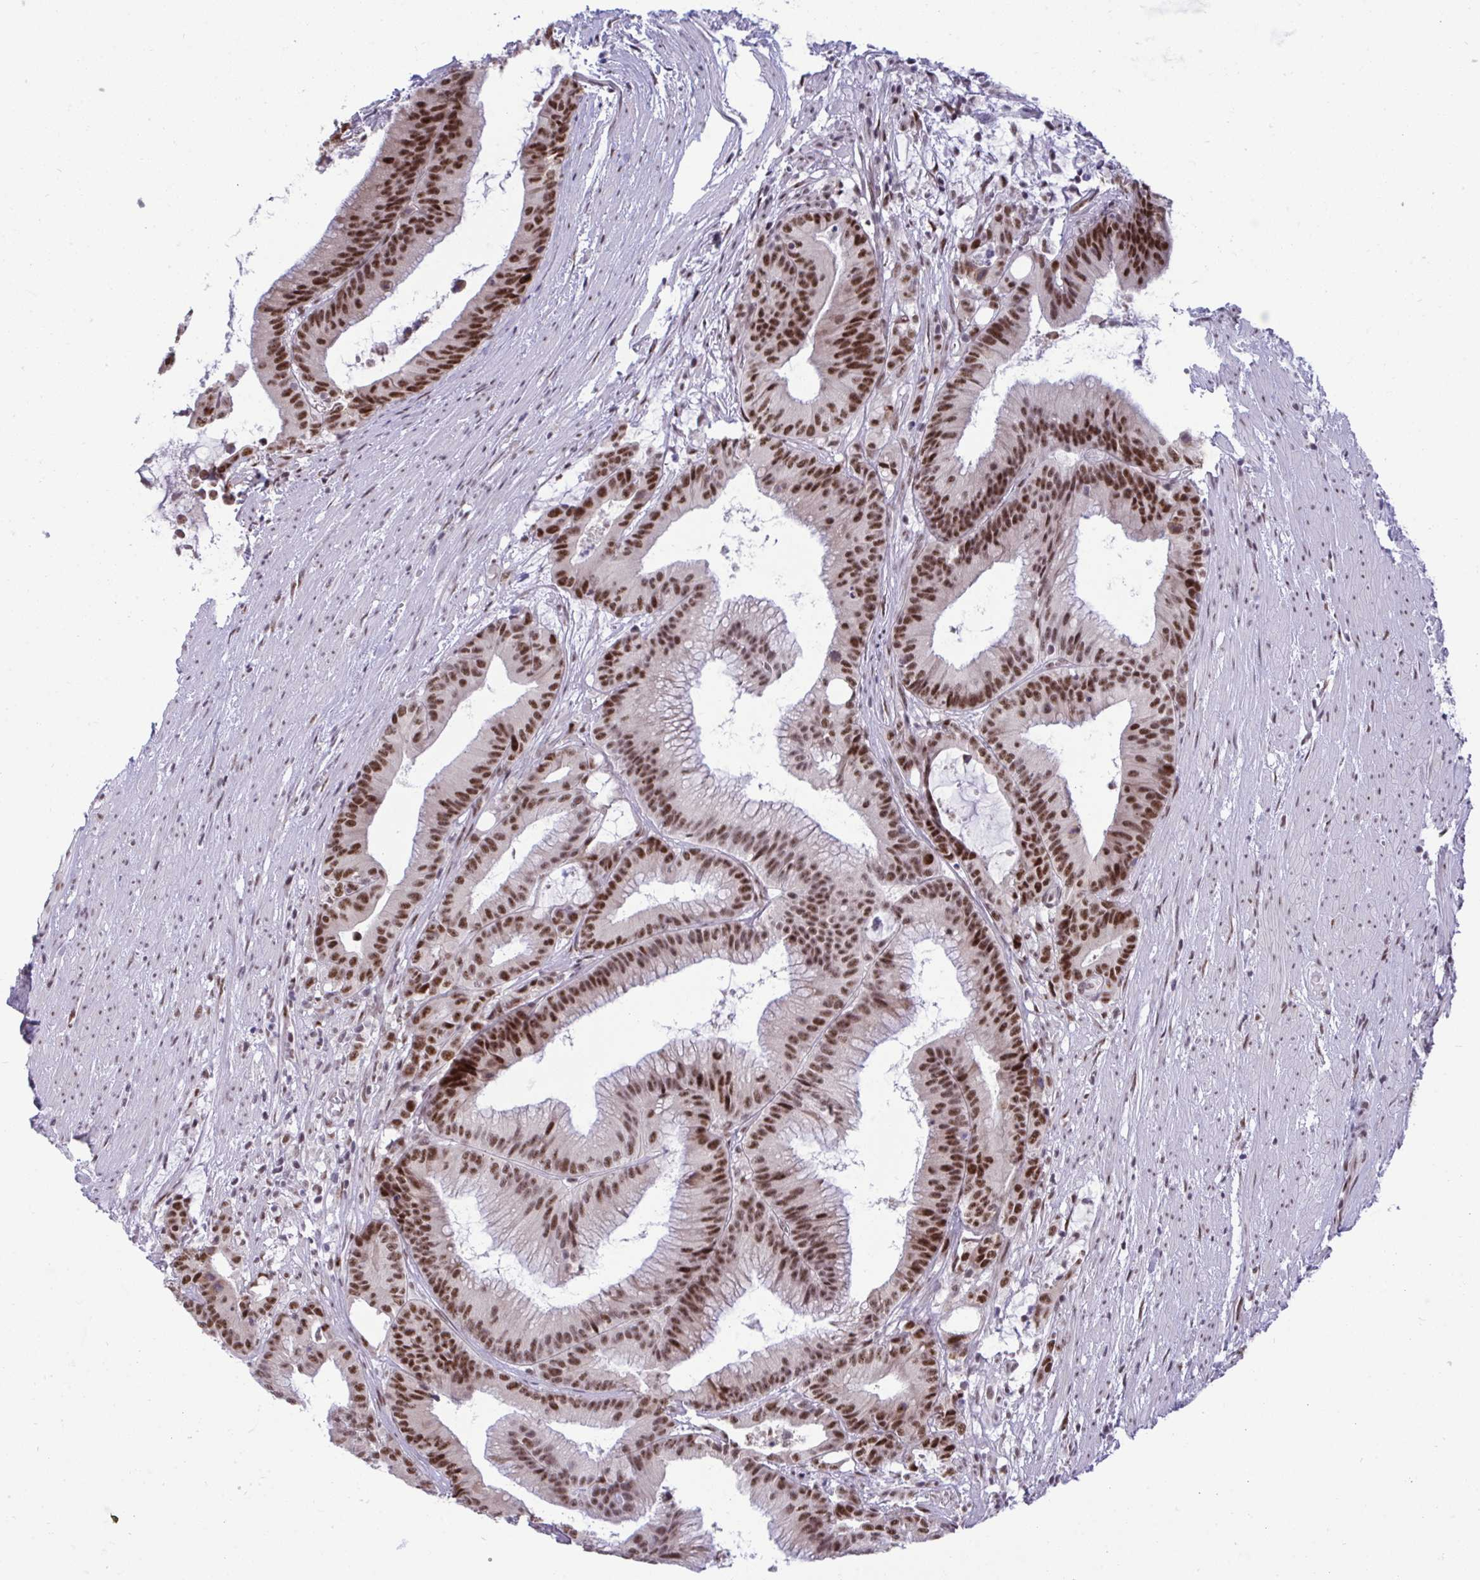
{"staining": {"intensity": "strong", "quantity": ">75%", "location": "nuclear"}, "tissue": "colorectal cancer", "cell_type": "Tumor cells", "image_type": "cancer", "snomed": [{"axis": "morphology", "description": "Adenocarcinoma, NOS"}, {"axis": "topography", "description": "Colon"}], "caption": "A high-resolution image shows immunohistochemistry staining of colorectal adenocarcinoma, which displays strong nuclear expression in about >75% of tumor cells.", "gene": "WBP11", "patient": {"sex": "female", "age": 78}}